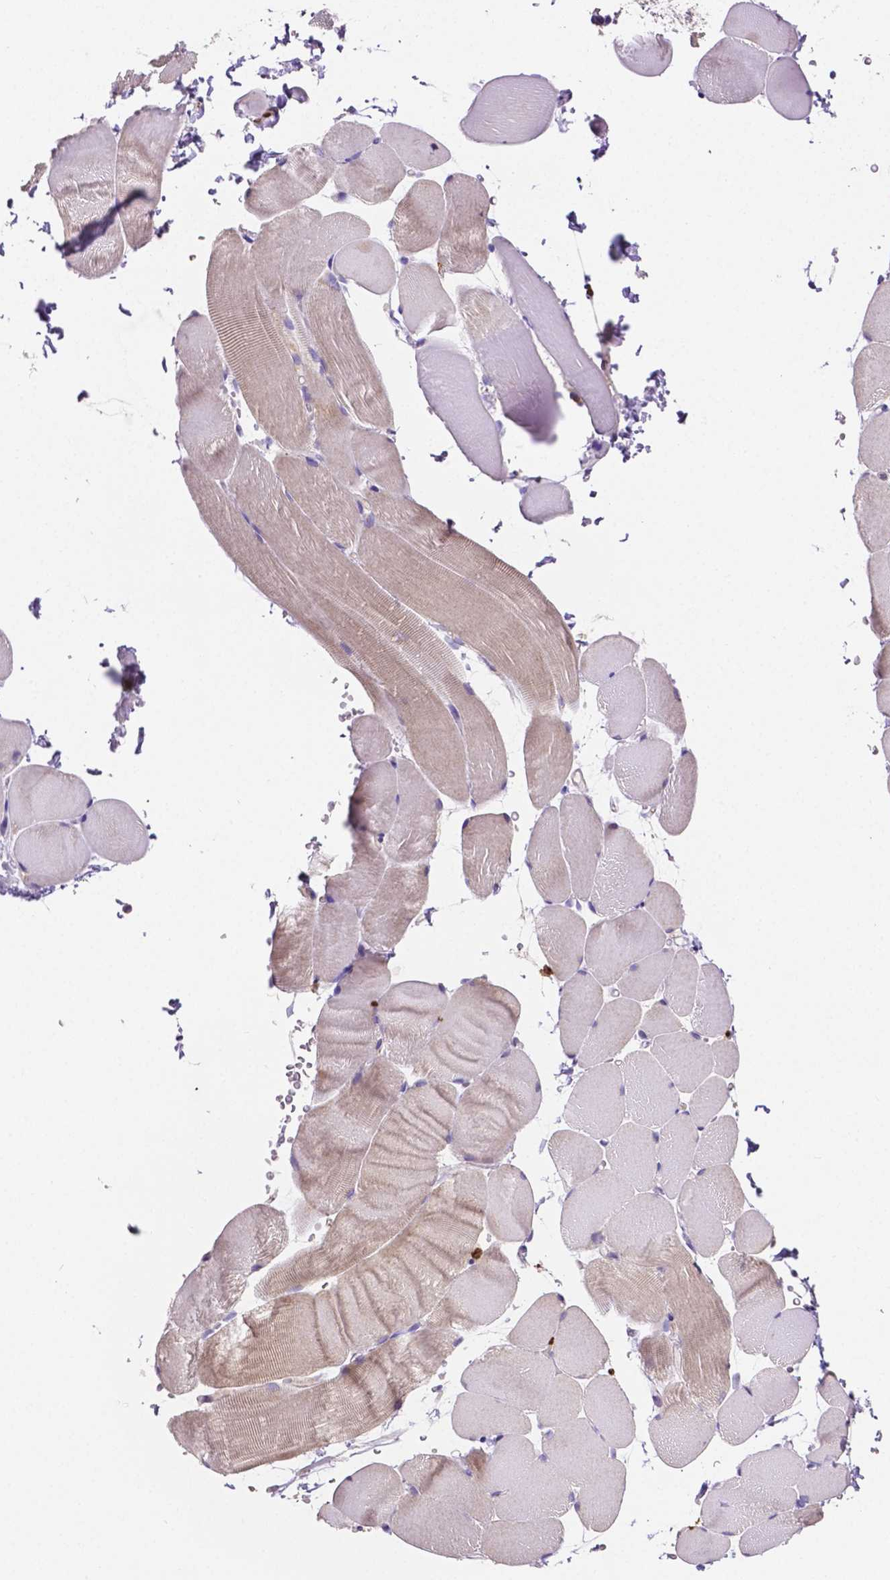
{"staining": {"intensity": "weak", "quantity": "25%-75%", "location": "cytoplasmic/membranous"}, "tissue": "skeletal muscle", "cell_type": "Myocytes", "image_type": "normal", "snomed": [{"axis": "morphology", "description": "Normal tissue, NOS"}, {"axis": "topography", "description": "Skeletal muscle"}], "caption": "Immunohistochemistry (IHC) staining of unremarkable skeletal muscle, which demonstrates low levels of weak cytoplasmic/membranous positivity in about 25%-75% of myocytes indicating weak cytoplasmic/membranous protein positivity. The staining was performed using DAB (3,3'-diaminobenzidine) (brown) for protein detection and nuclei were counterstained in hematoxylin (blue).", "gene": "MMP9", "patient": {"sex": "female", "age": 37}}